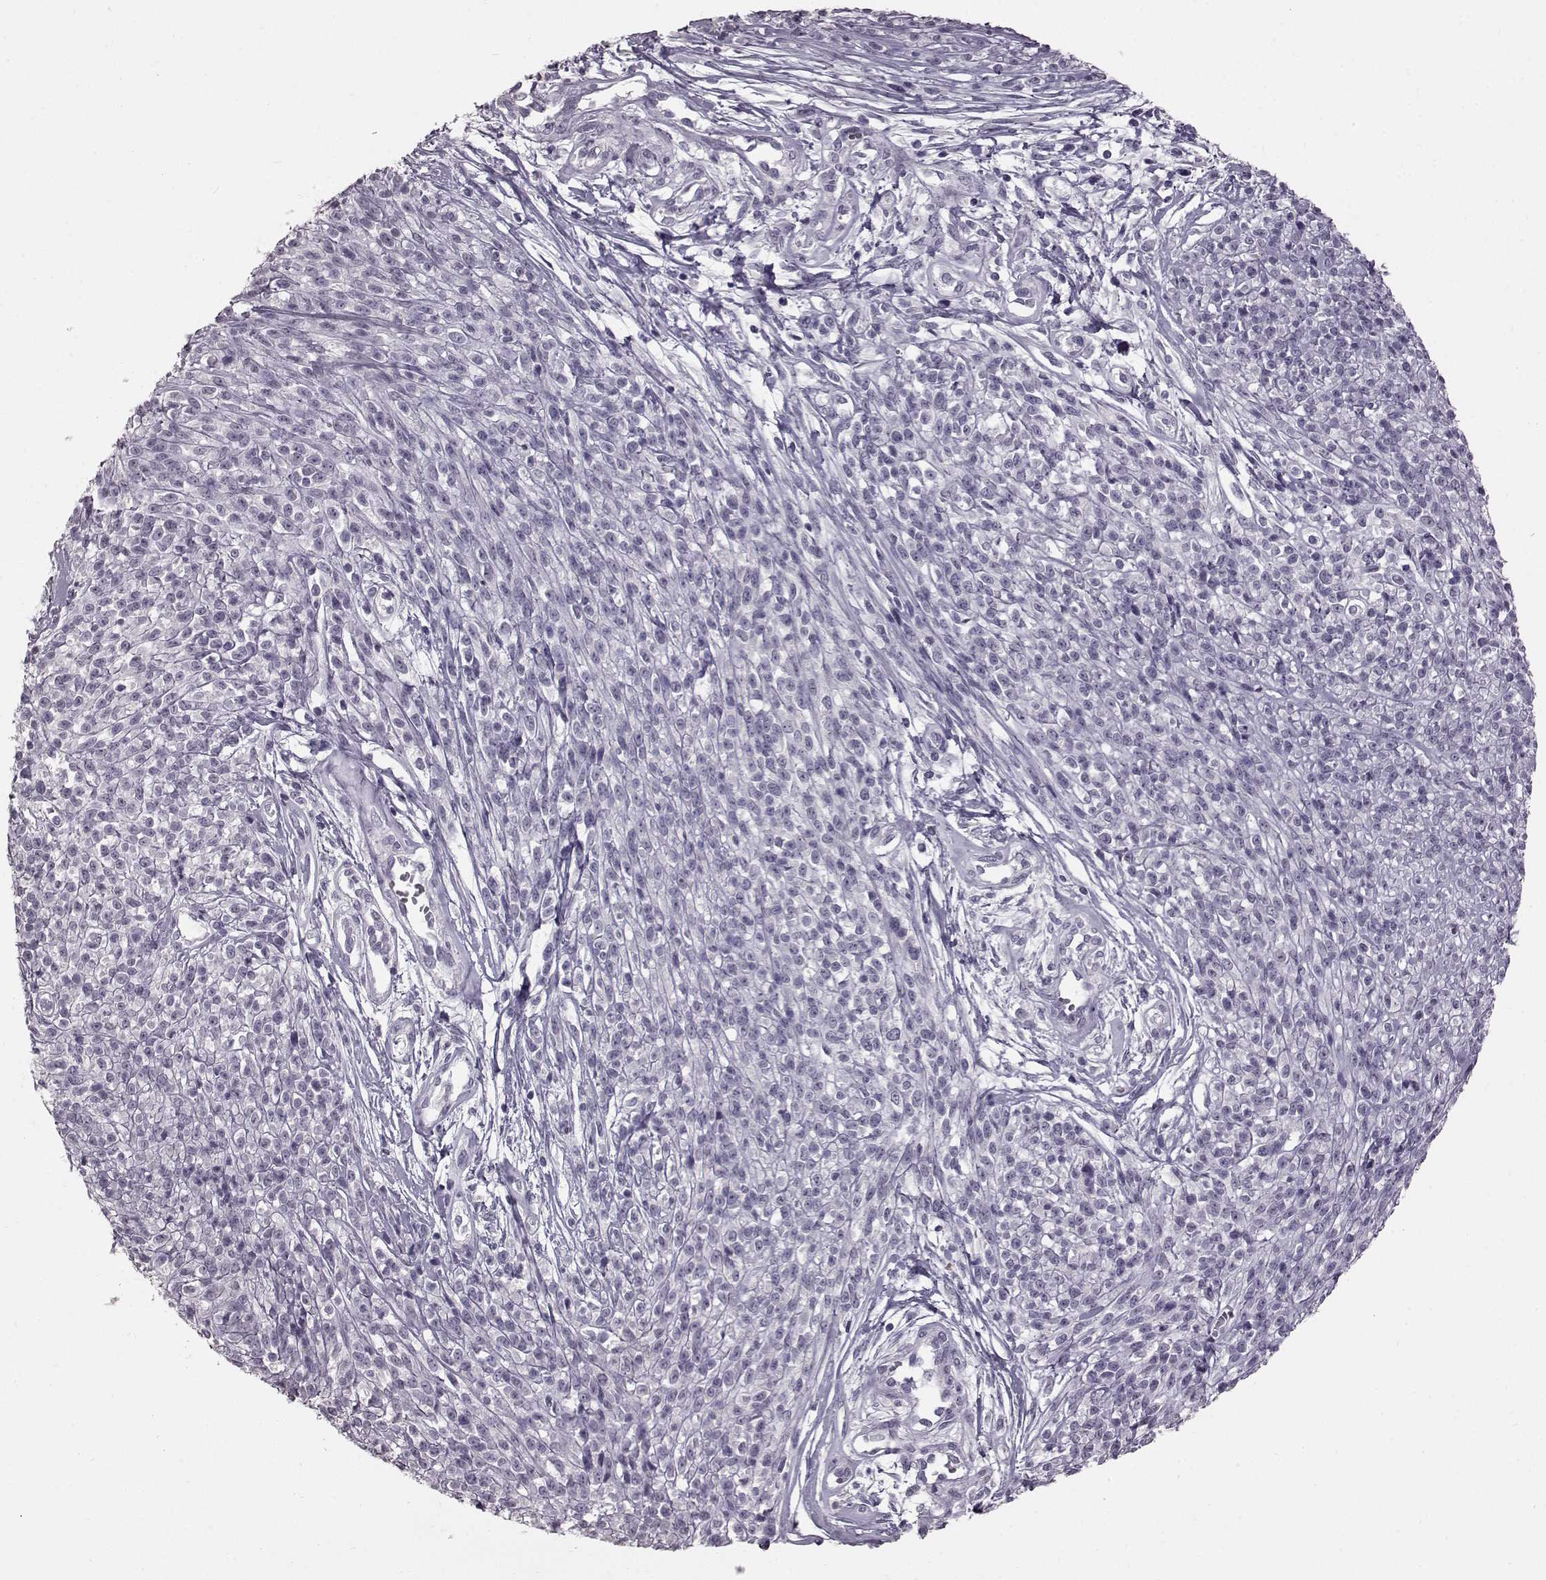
{"staining": {"intensity": "negative", "quantity": "none", "location": "none"}, "tissue": "melanoma", "cell_type": "Tumor cells", "image_type": "cancer", "snomed": [{"axis": "morphology", "description": "Malignant melanoma, NOS"}, {"axis": "topography", "description": "Skin"}, {"axis": "topography", "description": "Skin of trunk"}], "caption": "Immunohistochemistry micrograph of melanoma stained for a protein (brown), which shows no staining in tumor cells.", "gene": "FUT4", "patient": {"sex": "male", "age": 74}}